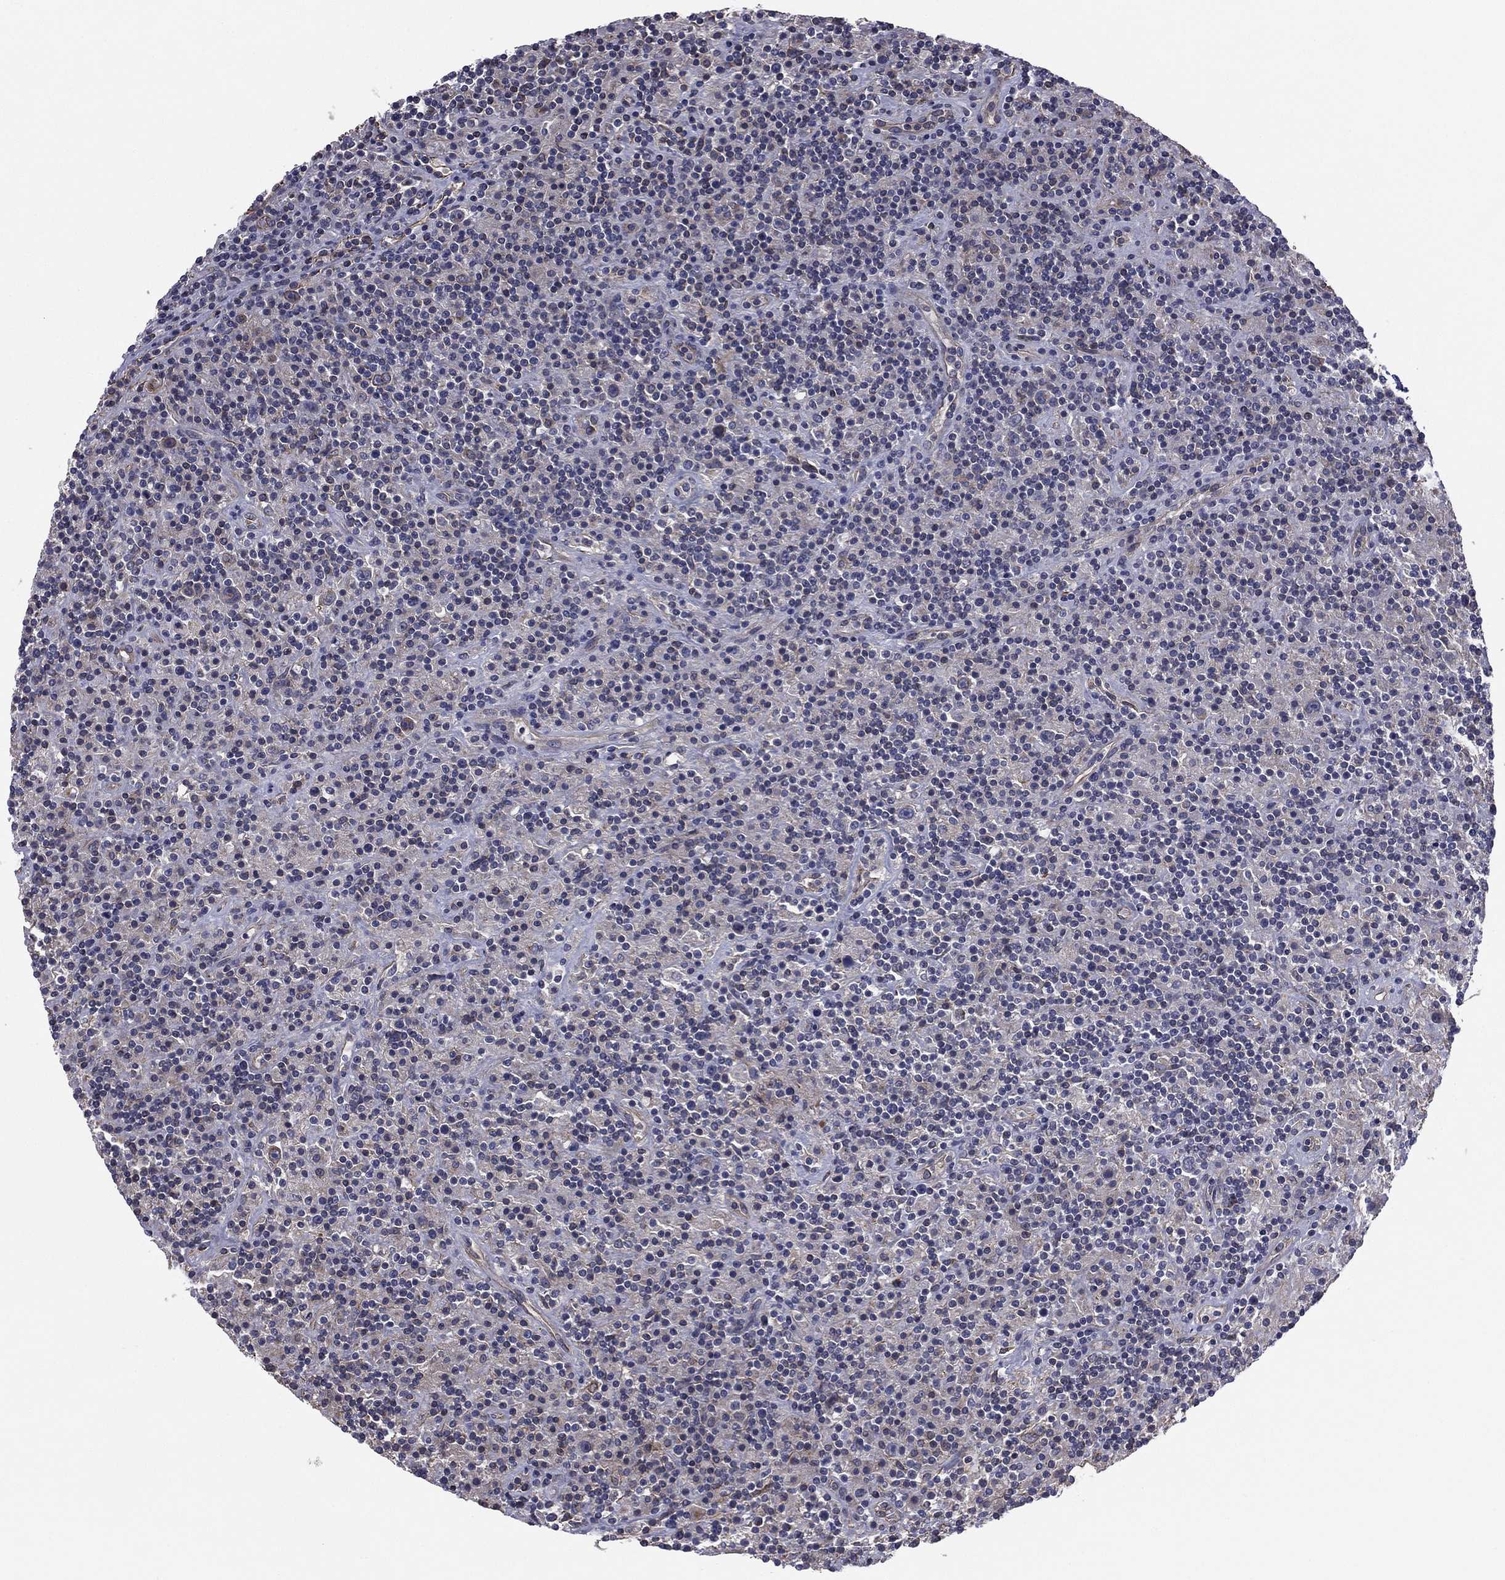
{"staining": {"intensity": "negative", "quantity": "none", "location": "none"}, "tissue": "lymphoma", "cell_type": "Tumor cells", "image_type": "cancer", "snomed": [{"axis": "morphology", "description": "Hodgkin's disease, NOS"}, {"axis": "topography", "description": "Lymph node"}], "caption": "Immunohistochemistry image of neoplastic tissue: Hodgkin's disease stained with DAB shows no significant protein staining in tumor cells.", "gene": "SCUBE1", "patient": {"sex": "male", "age": 70}}